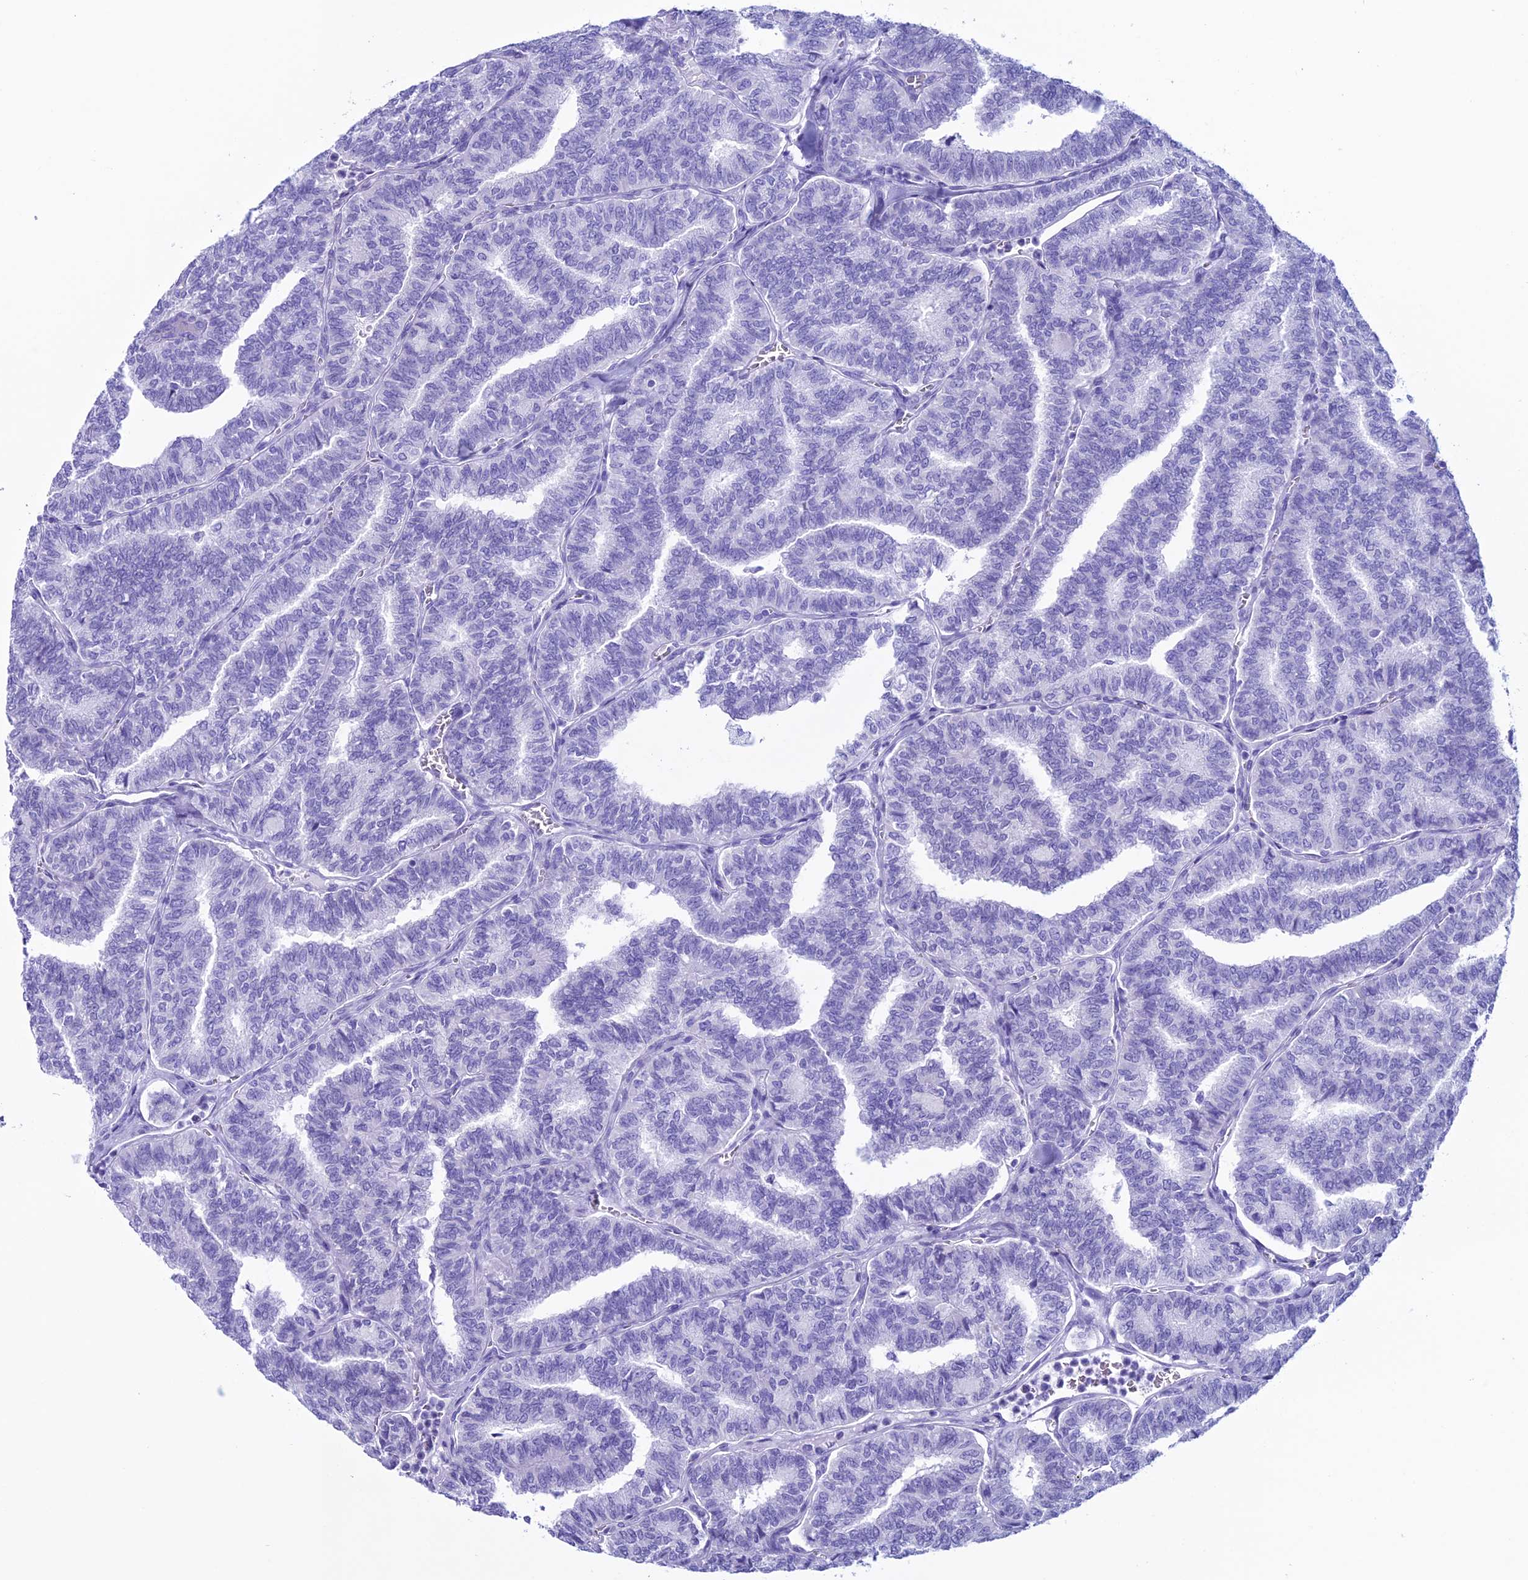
{"staining": {"intensity": "negative", "quantity": "none", "location": "none"}, "tissue": "thyroid cancer", "cell_type": "Tumor cells", "image_type": "cancer", "snomed": [{"axis": "morphology", "description": "Papillary adenocarcinoma, NOS"}, {"axis": "topography", "description": "Thyroid gland"}], "caption": "The immunohistochemistry (IHC) histopathology image has no significant positivity in tumor cells of papillary adenocarcinoma (thyroid) tissue.", "gene": "MZB1", "patient": {"sex": "female", "age": 35}}